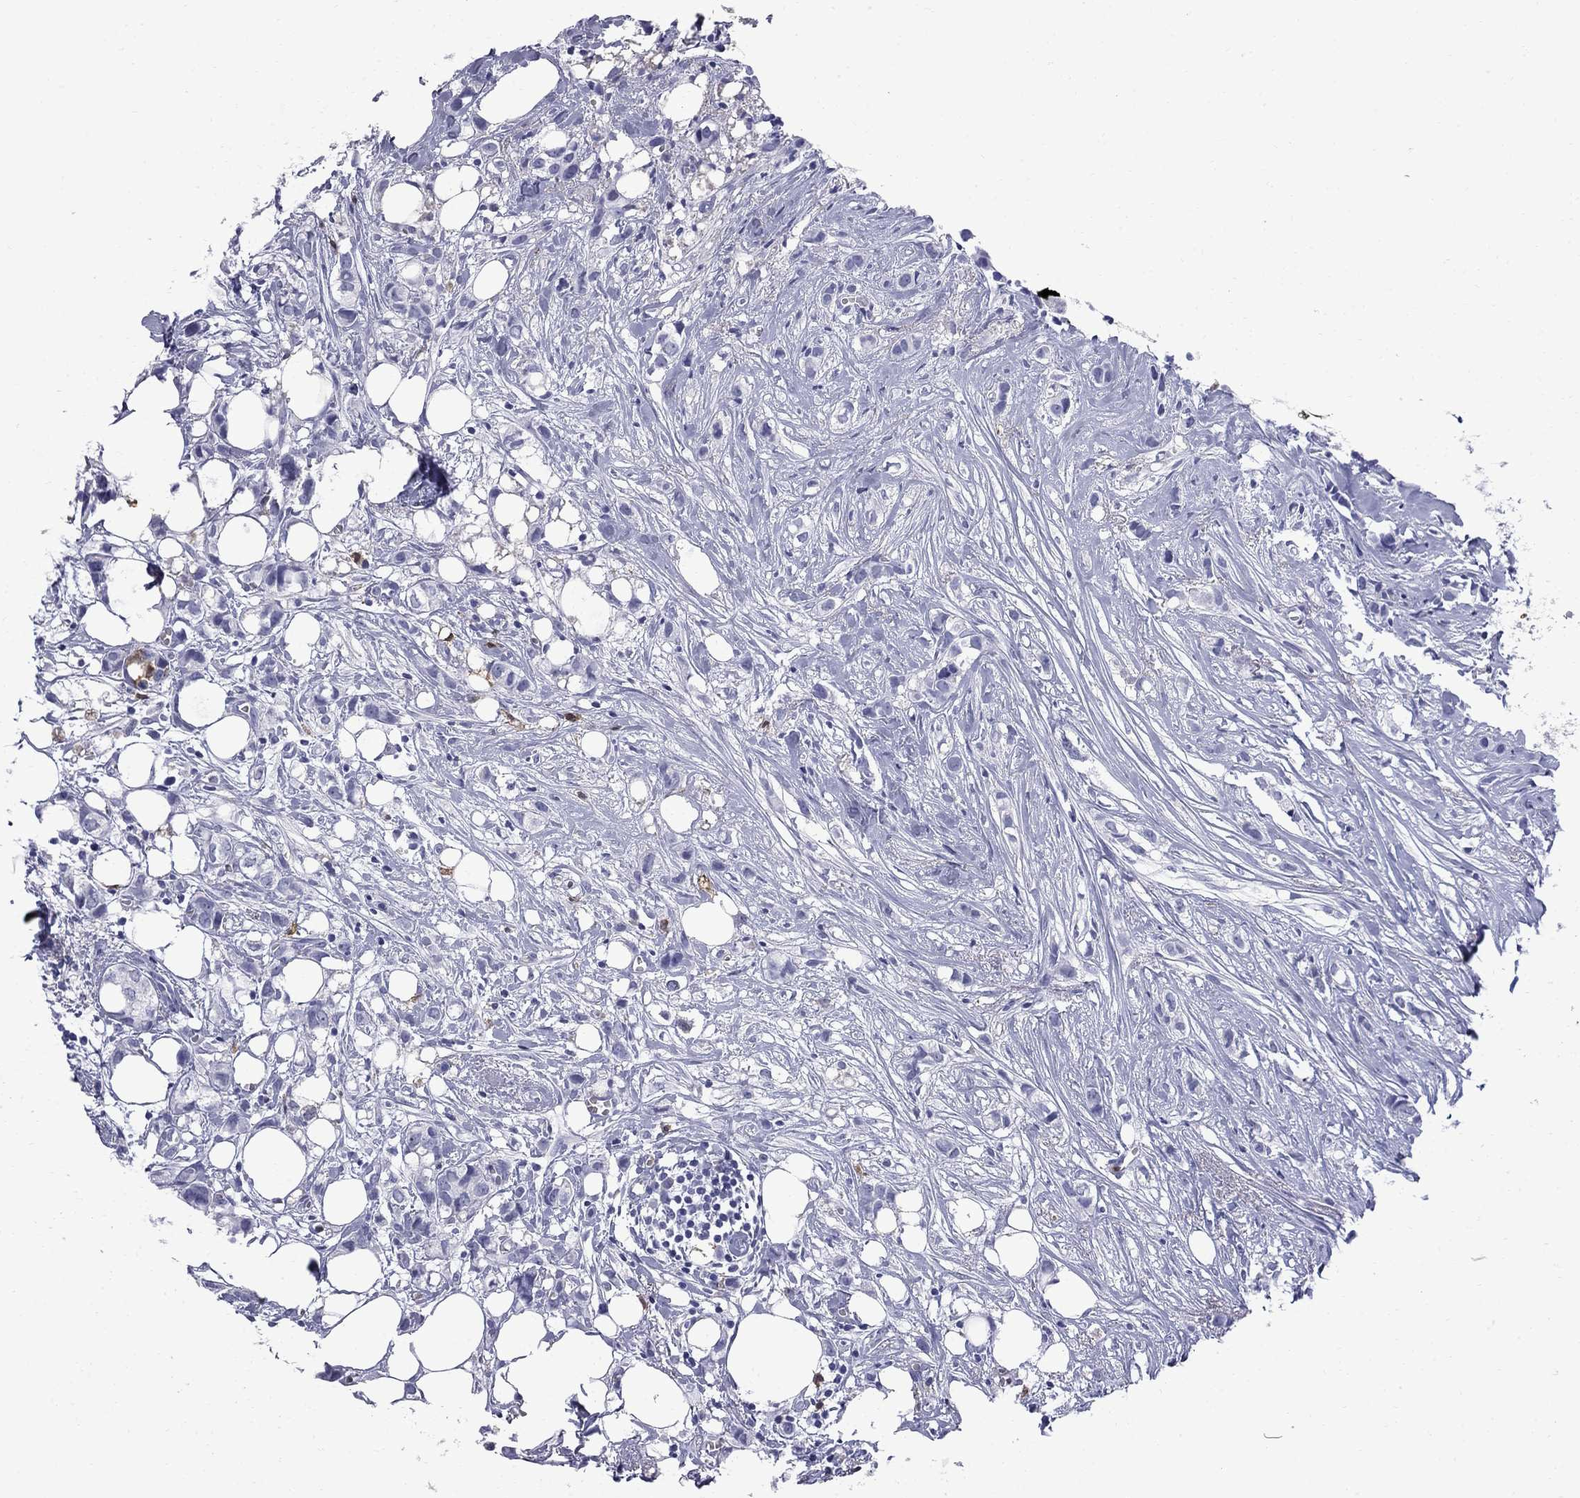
{"staining": {"intensity": "negative", "quantity": "none", "location": "none"}, "tissue": "breast cancer", "cell_type": "Tumor cells", "image_type": "cancer", "snomed": [{"axis": "morphology", "description": "Duct carcinoma"}, {"axis": "topography", "description": "Breast"}], "caption": "Tumor cells show no significant staining in breast cancer (invasive ductal carcinoma). (Stains: DAB (3,3'-diaminobenzidine) immunohistochemistry (IHC) with hematoxylin counter stain, Microscopy: brightfield microscopy at high magnification).", "gene": "TRIM29", "patient": {"sex": "female", "age": 85}}